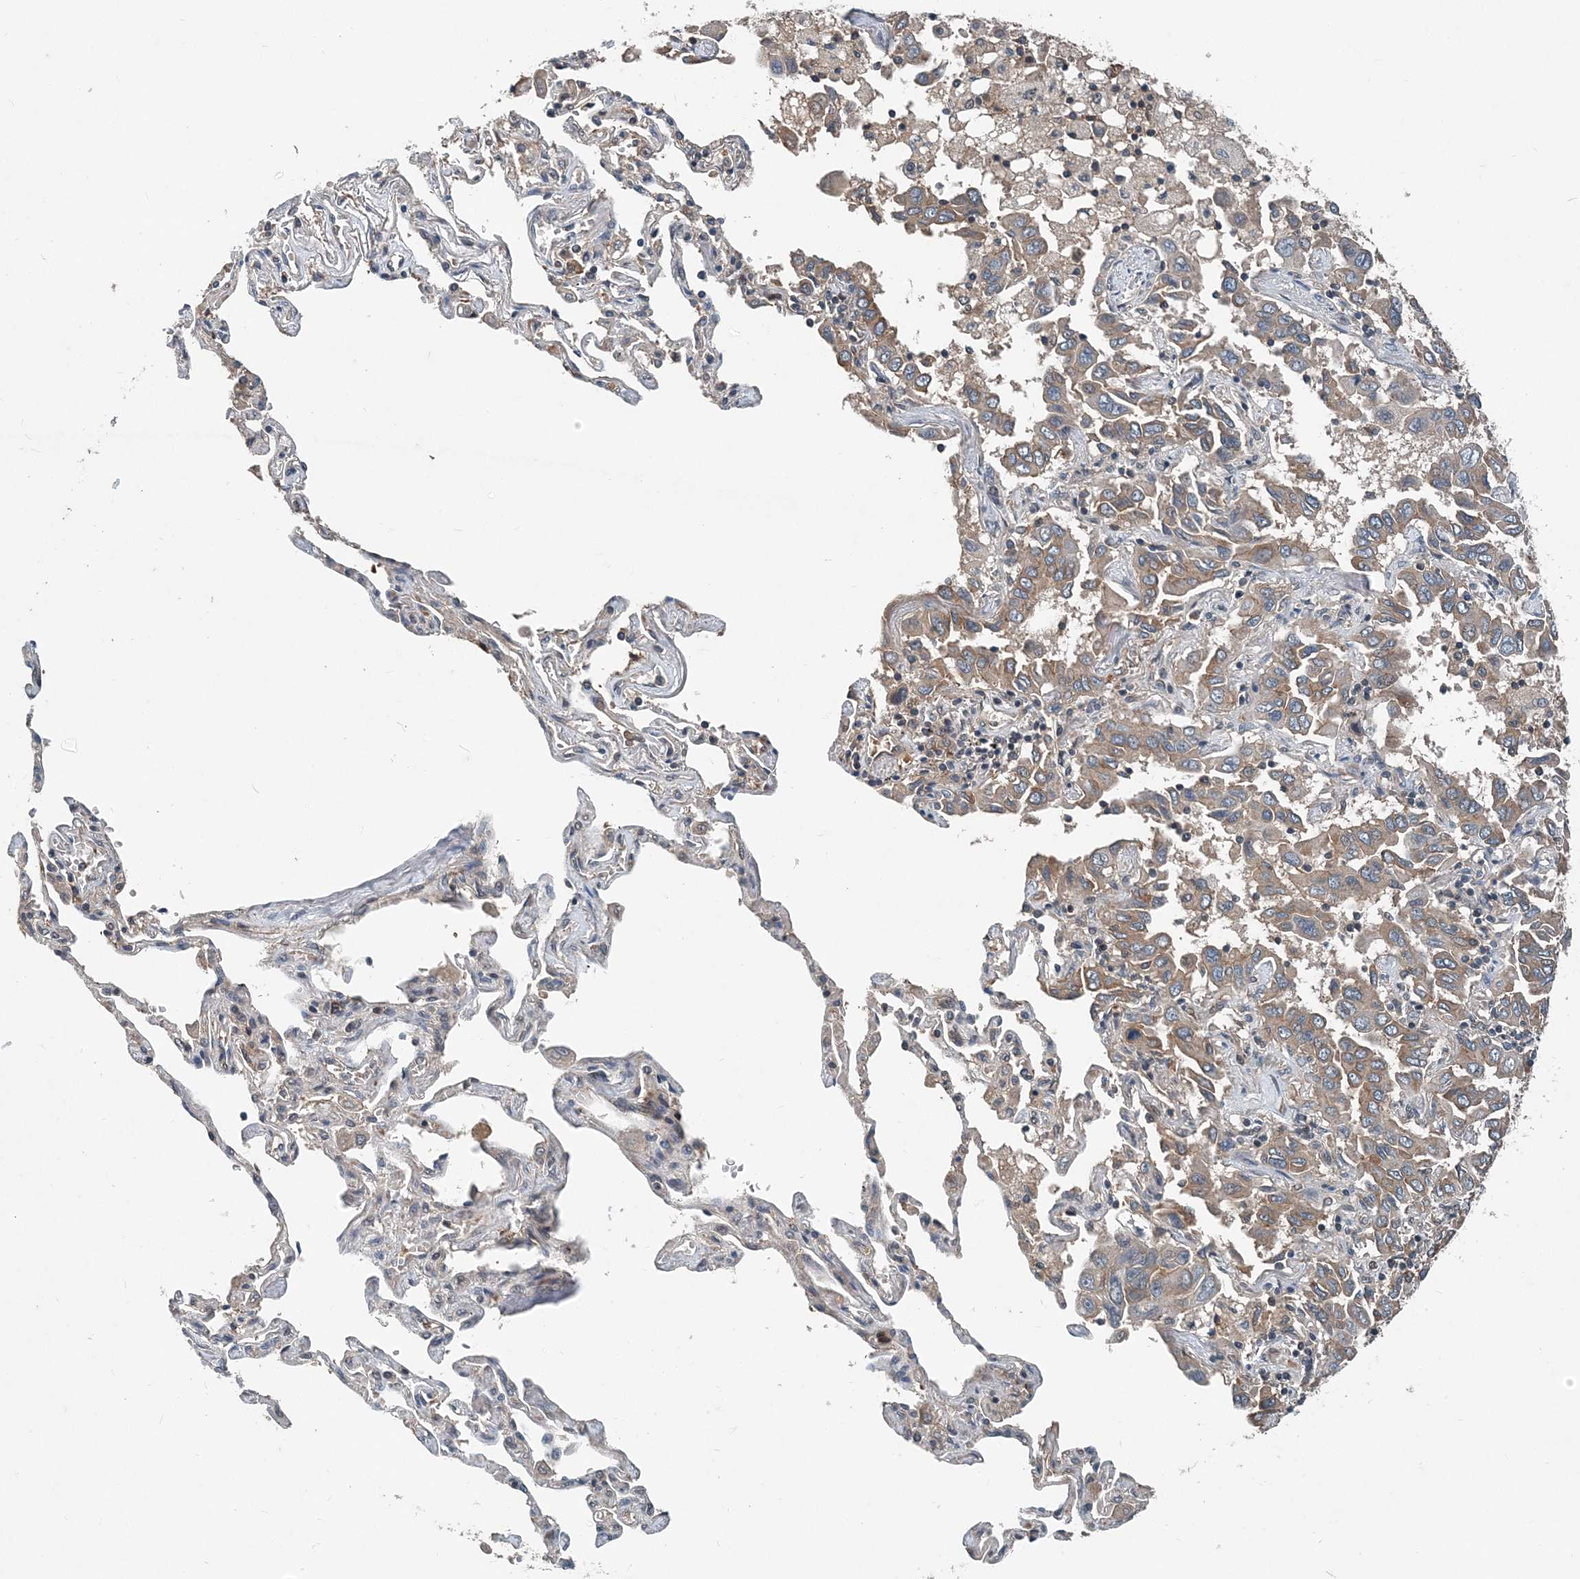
{"staining": {"intensity": "weak", "quantity": ">75%", "location": "cytoplasmic/membranous"}, "tissue": "lung cancer", "cell_type": "Tumor cells", "image_type": "cancer", "snomed": [{"axis": "morphology", "description": "Adenocarcinoma, NOS"}, {"axis": "topography", "description": "Lung"}], "caption": "Approximately >75% of tumor cells in lung cancer show weak cytoplasmic/membranous protein staining as visualized by brown immunohistochemical staining.", "gene": "SMPD3", "patient": {"sex": "male", "age": 64}}